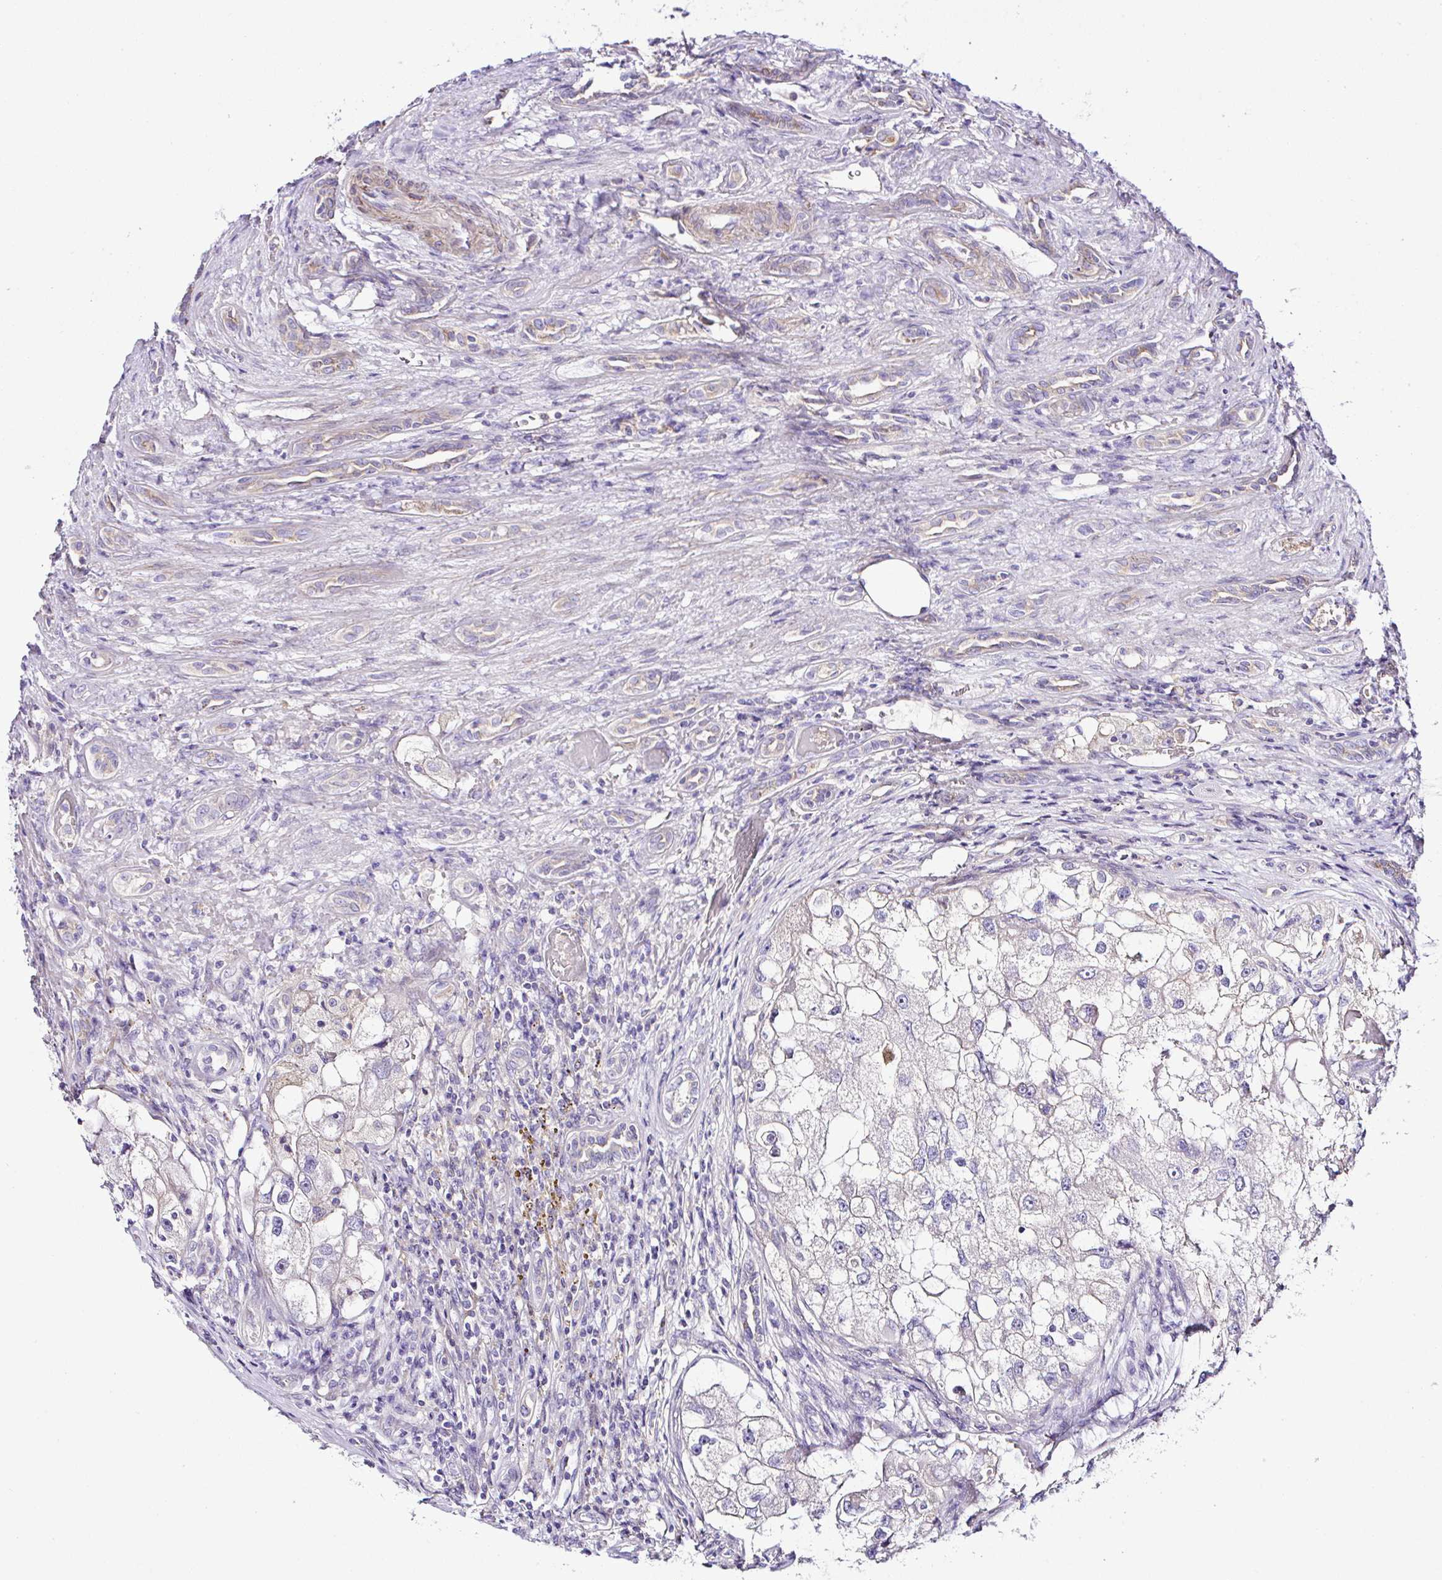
{"staining": {"intensity": "negative", "quantity": "none", "location": "none"}, "tissue": "renal cancer", "cell_type": "Tumor cells", "image_type": "cancer", "snomed": [{"axis": "morphology", "description": "Adenocarcinoma, NOS"}, {"axis": "topography", "description": "Kidney"}], "caption": "Micrograph shows no significant protein expression in tumor cells of renal adenocarcinoma.", "gene": "OR4P4", "patient": {"sex": "male", "age": 63}}